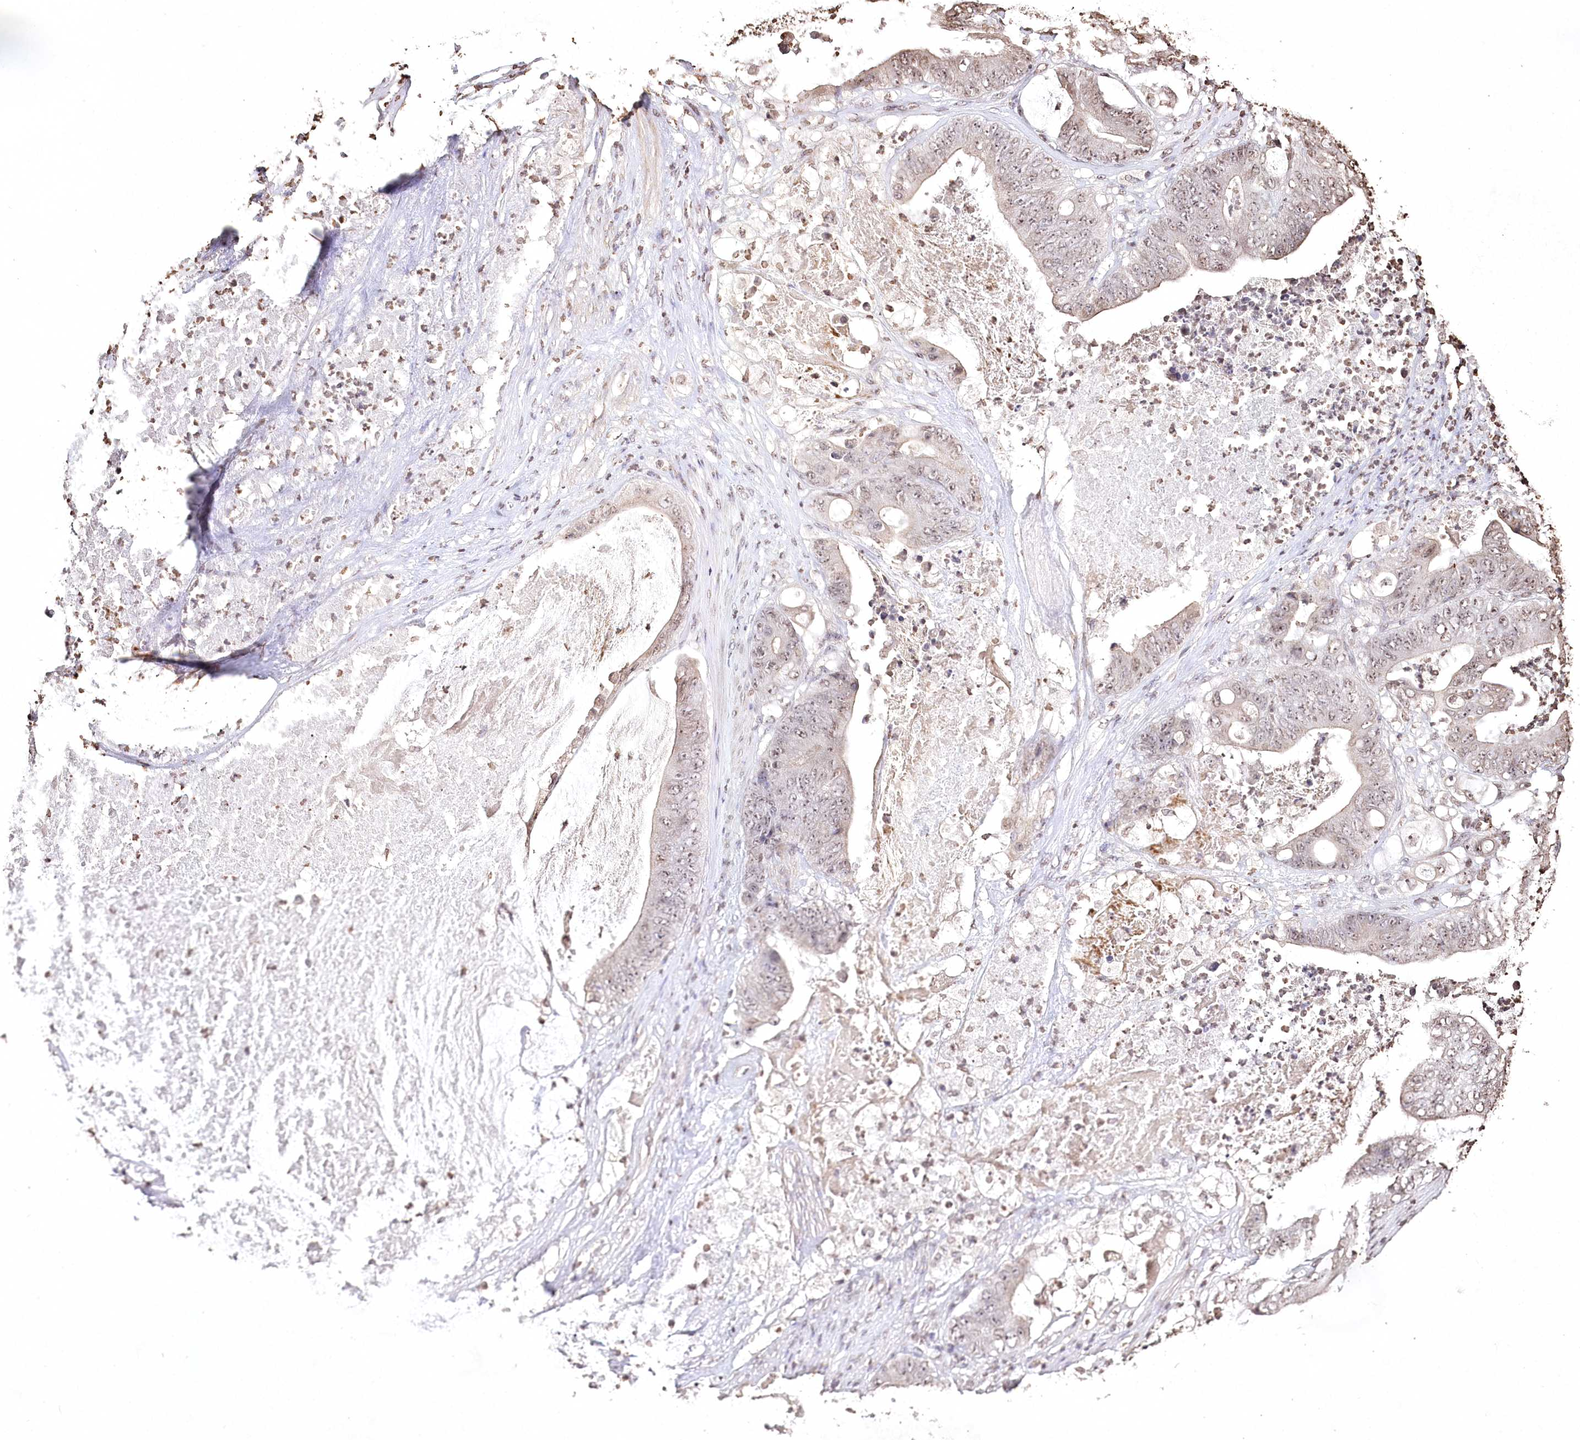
{"staining": {"intensity": "negative", "quantity": "none", "location": "none"}, "tissue": "stomach cancer", "cell_type": "Tumor cells", "image_type": "cancer", "snomed": [{"axis": "morphology", "description": "Adenocarcinoma, NOS"}, {"axis": "topography", "description": "Stomach"}], "caption": "DAB (3,3'-diaminobenzidine) immunohistochemical staining of human stomach adenocarcinoma demonstrates no significant positivity in tumor cells. (Stains: DAB immunohistochemistry with hematoxylin counter stain, Microscopy: brightfield microscopy at high magnification).", "gene": "DMXL1", "patient": {"sex": "female", "age": 73}}